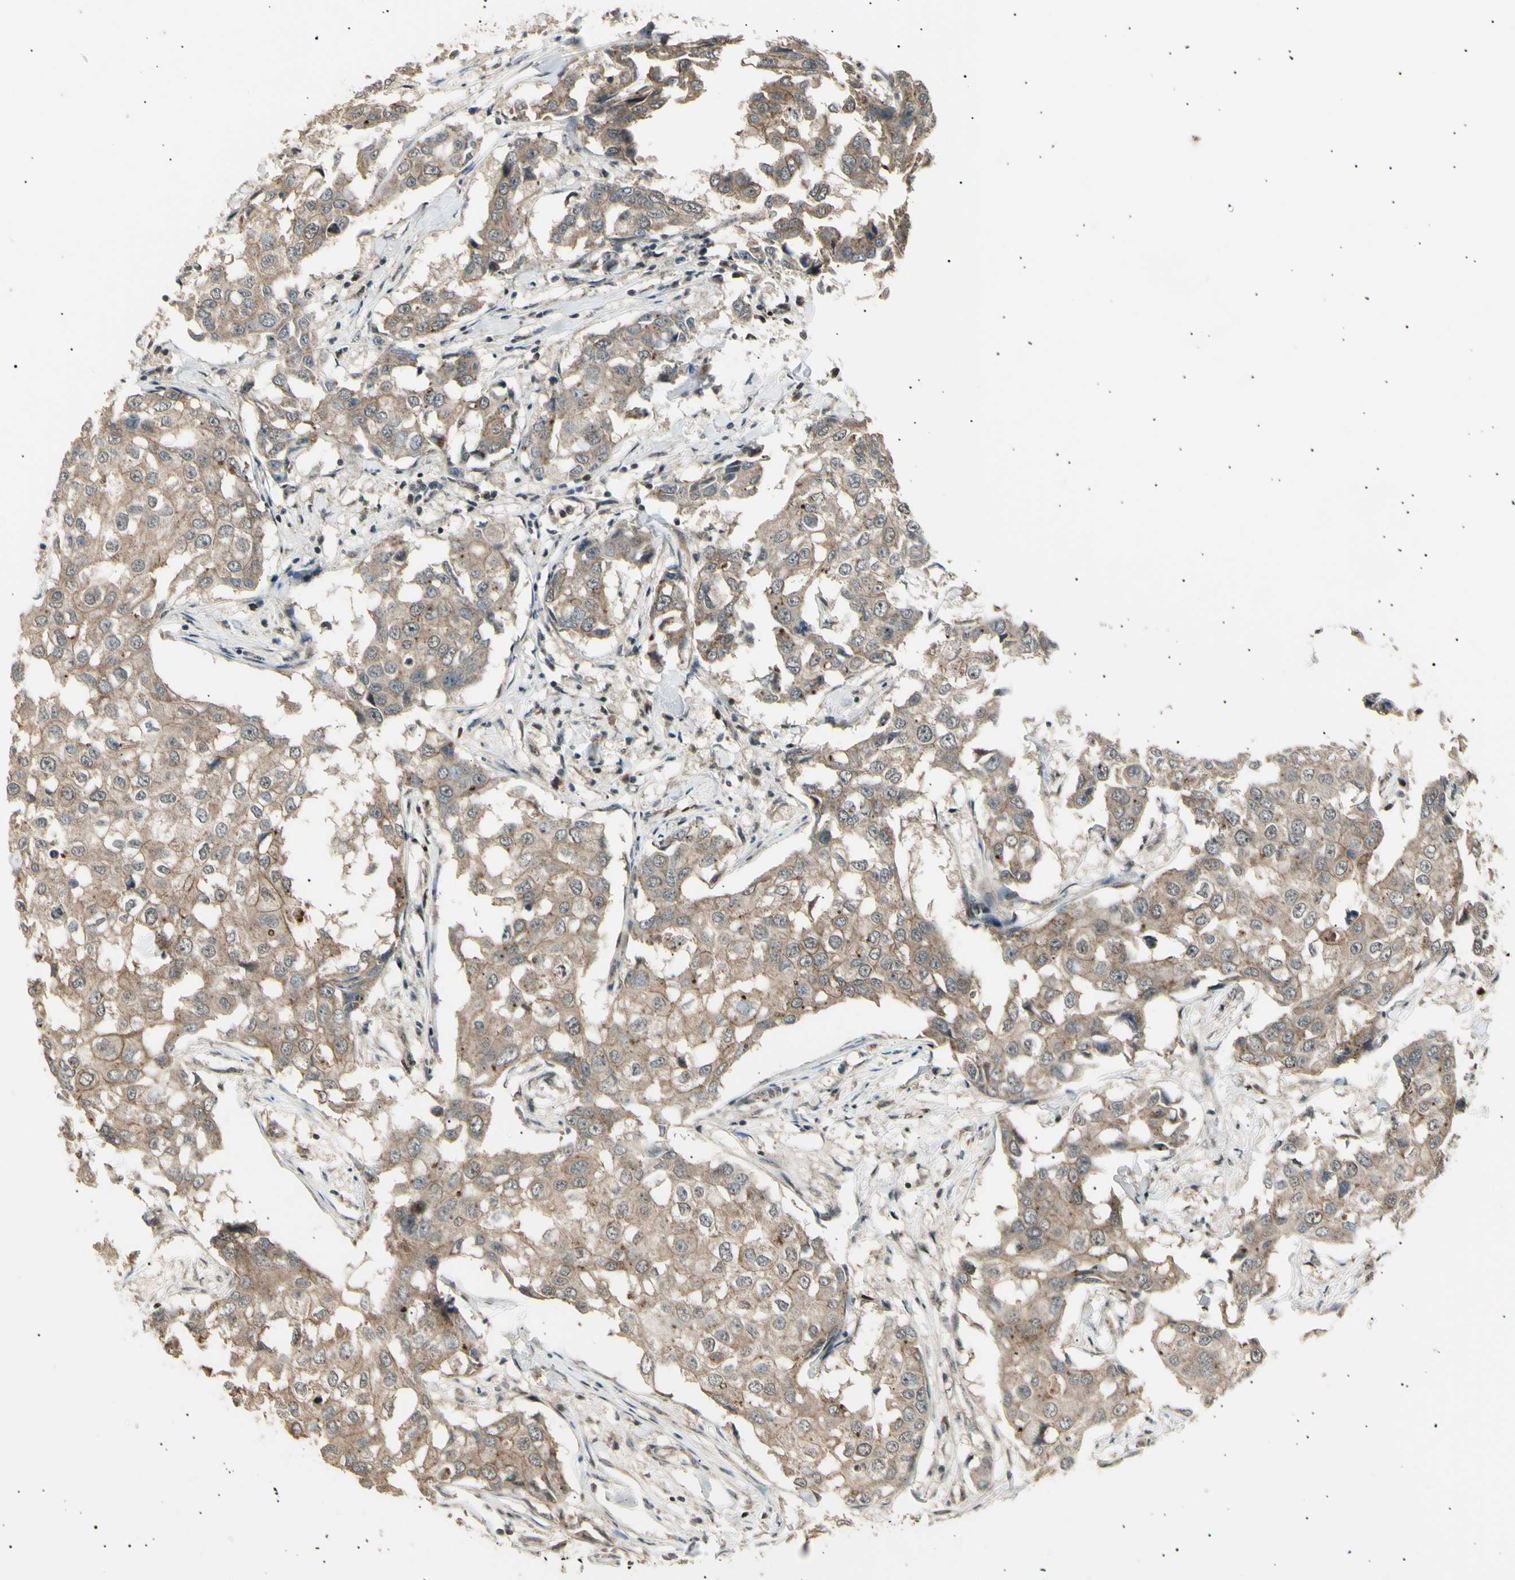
{"staining": {"intensity": "weak", "quantity": ">75%", "location": "cytoplasmic/membranous"}, "tissue": "breast cancer", "cell_type": "Tumor cells", "image_type": "cancer", "snomed": [{"axis": "morphology", "description": "Duct carcinoma"}, {"axis": "topography", "description": "Breast"}], "caption": "Infiltrating ductal carcinoma (breast) stained with a protein marker shows weak staining in tumor cells.", "gene": "NUAK2", "patient": {"sex": "female", "age": 27}}